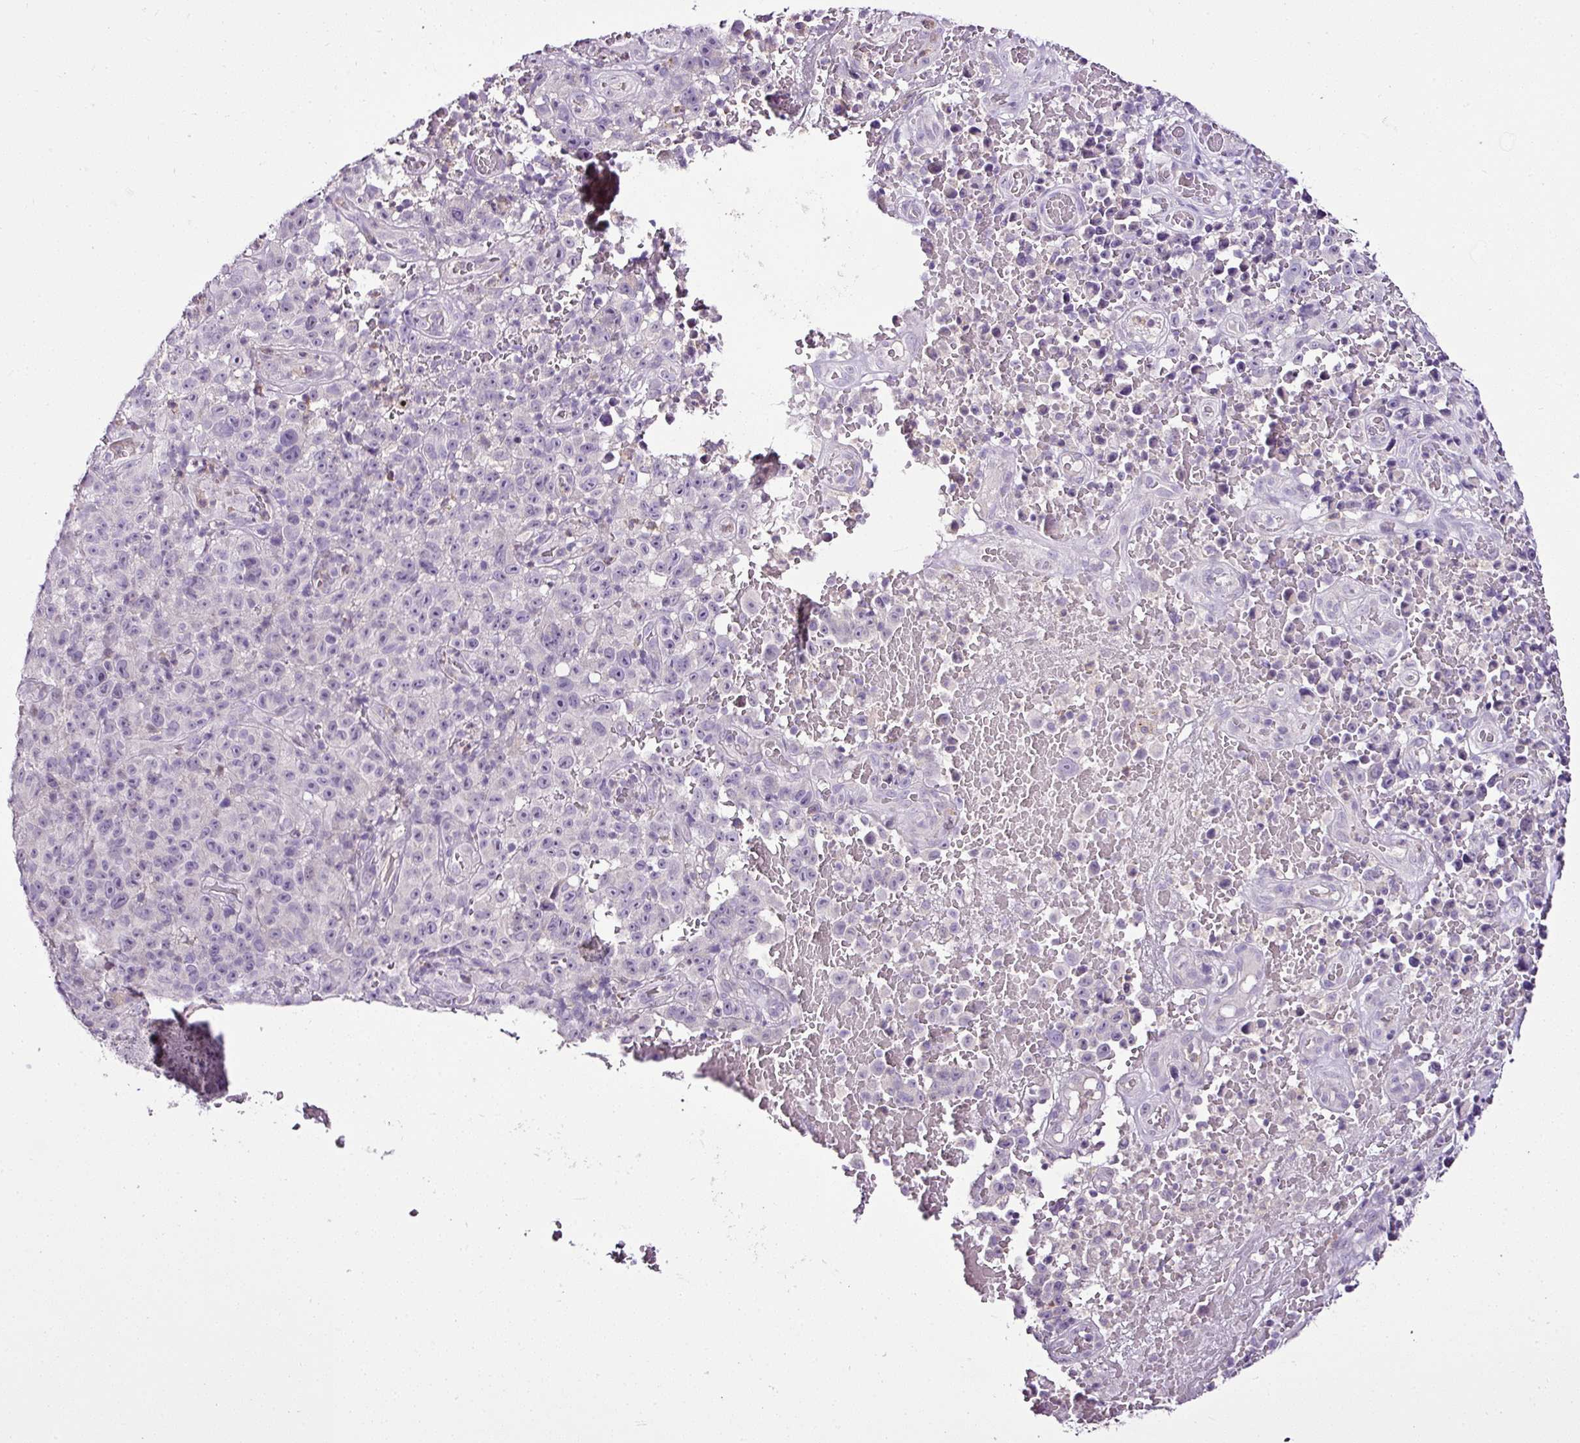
{"staining": {"intensity": "negative", "quantity": "none", "location": "none"}, "tissue": "melanoma", "cell_type": "Tumor cells", "image_type": "cancer", "snomed": [{"axis": "morphology", "description": "Malignant melanoma, NOS"}, {"axis": "topography", "description": "Skin"}], "caption": "Malignant melanoma was stained to show a protein in brown. There is no significant positivity in tumor cells.", "gene": "ESR1", "patient": {"sex": "female", "age": 82}}